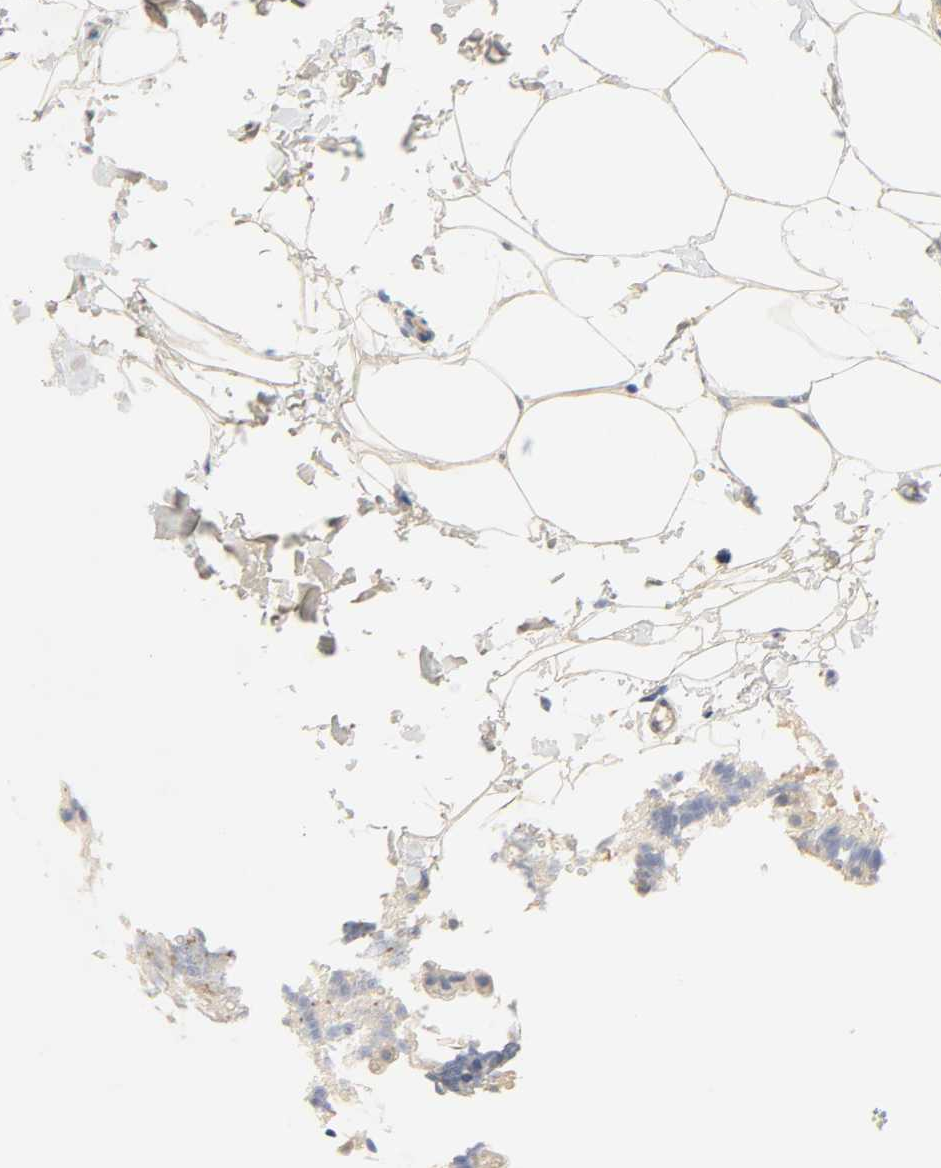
{"staining": {"intensity": "negative", "quantity": "none", "location": "none"}, "tissue": "gallbladder", "cell_type": "Glandular cells", "image_type": "normal", "snomed": [{"axis": "morphology", "description": "Normal tissue, NOS"}, {"axis": "topography", "description": "Gallbladder"}], "caption": "Human gallbladder stained for a protein using IHC demonstrates no staining in glandular cells.", "gene": "BORCS8", "patient": {"sex": "female", "age": 24}}